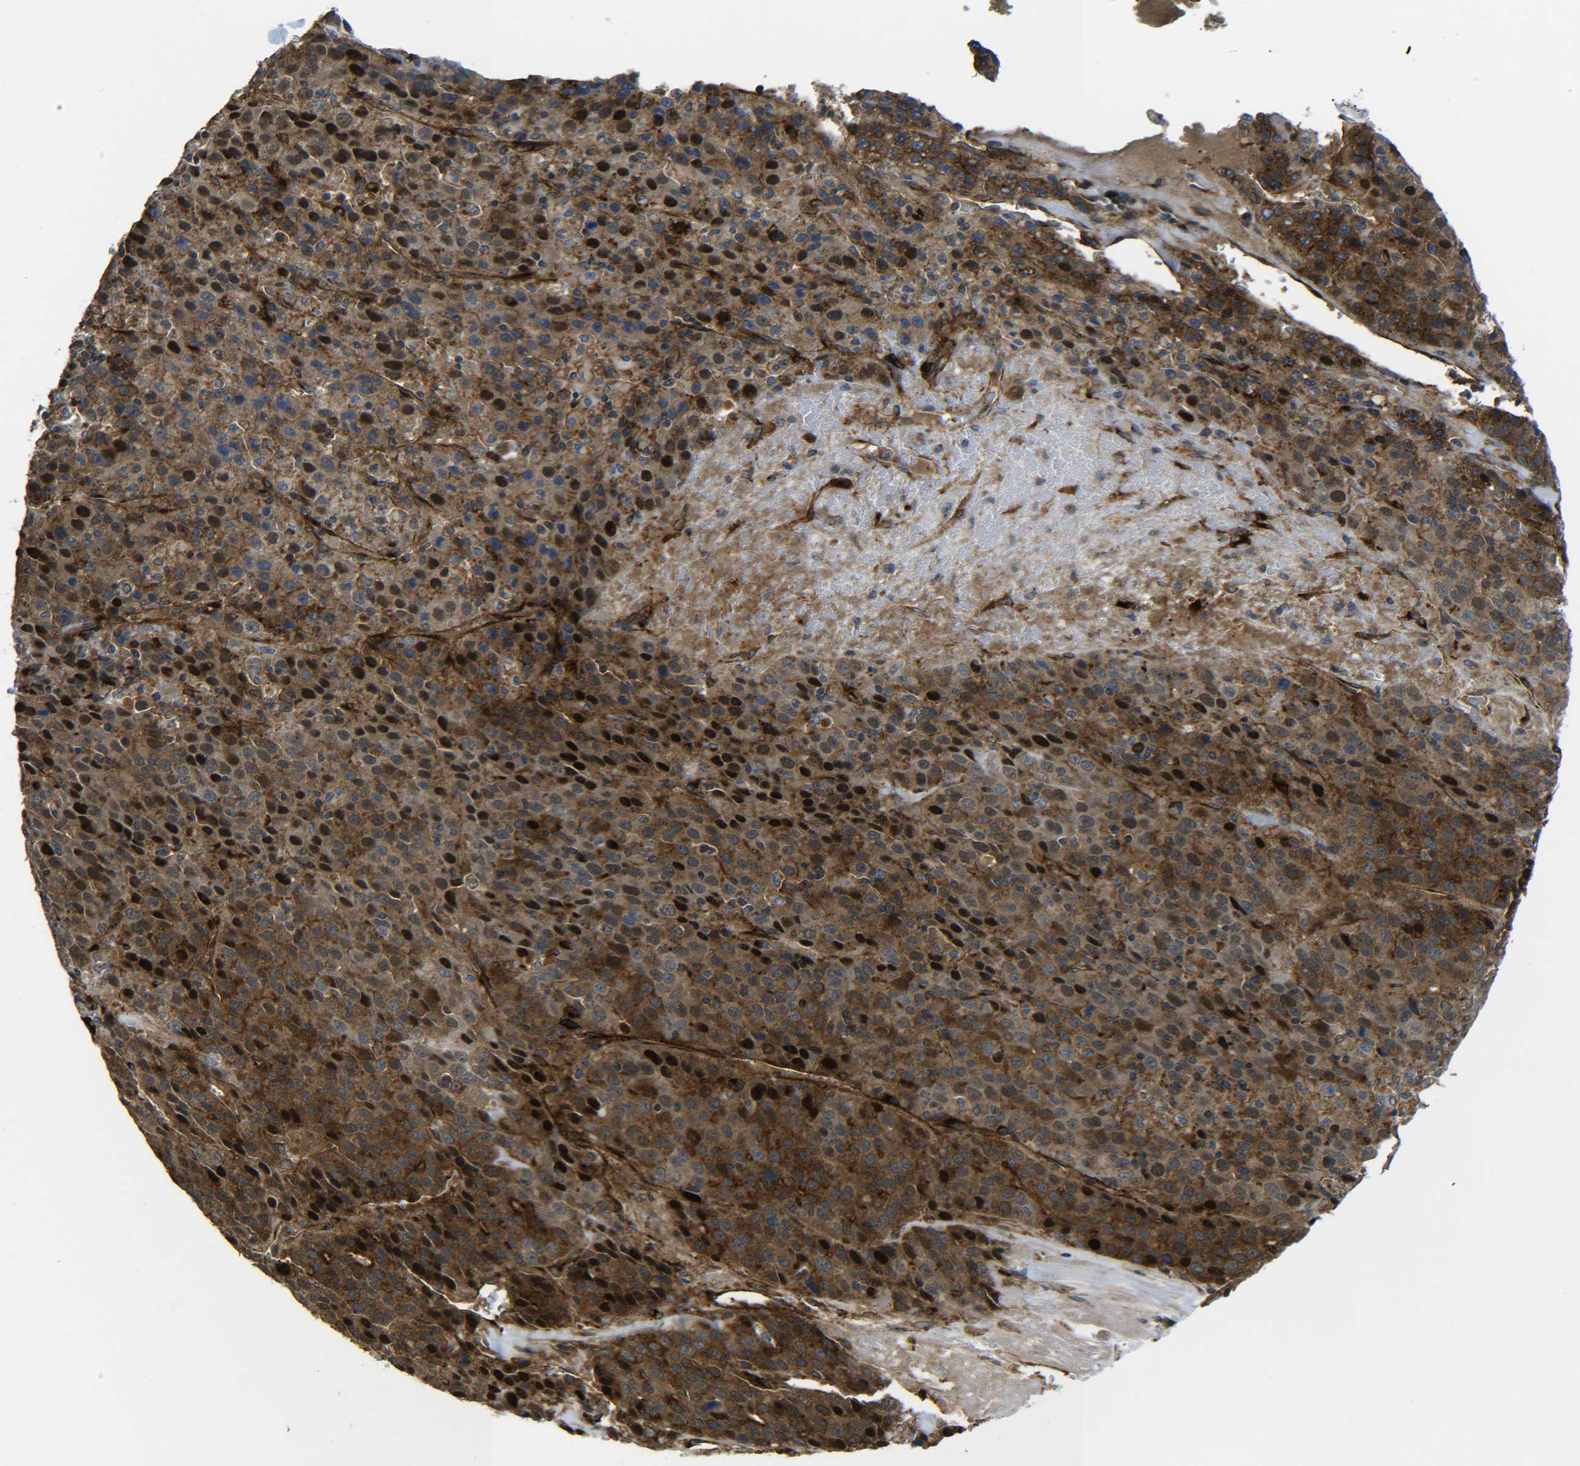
{"staining": {"intensity": "strong", "quantity": ">75%", "location": "cytoplasmic/membranous,nuclear"}, "tissue": "liver cancer", "cell_type": "Tumor cells", "image_type": "cancer", "snomed": [{"axis": "morphology", "description": "Carcinoma, Hepatocellular, NOS"}, {"axis": "topography", "description": "Liver"}], "caption": "Immunohistochemistry (DAB) staining of human hepatocellular carcinoma (liver) demonstrates strong cytoplasmic/membranous and nuclear protein expression in about >75% of tumor cells.", "gene": "ECE1", "patient": {"sex": "female", "age": 53}}